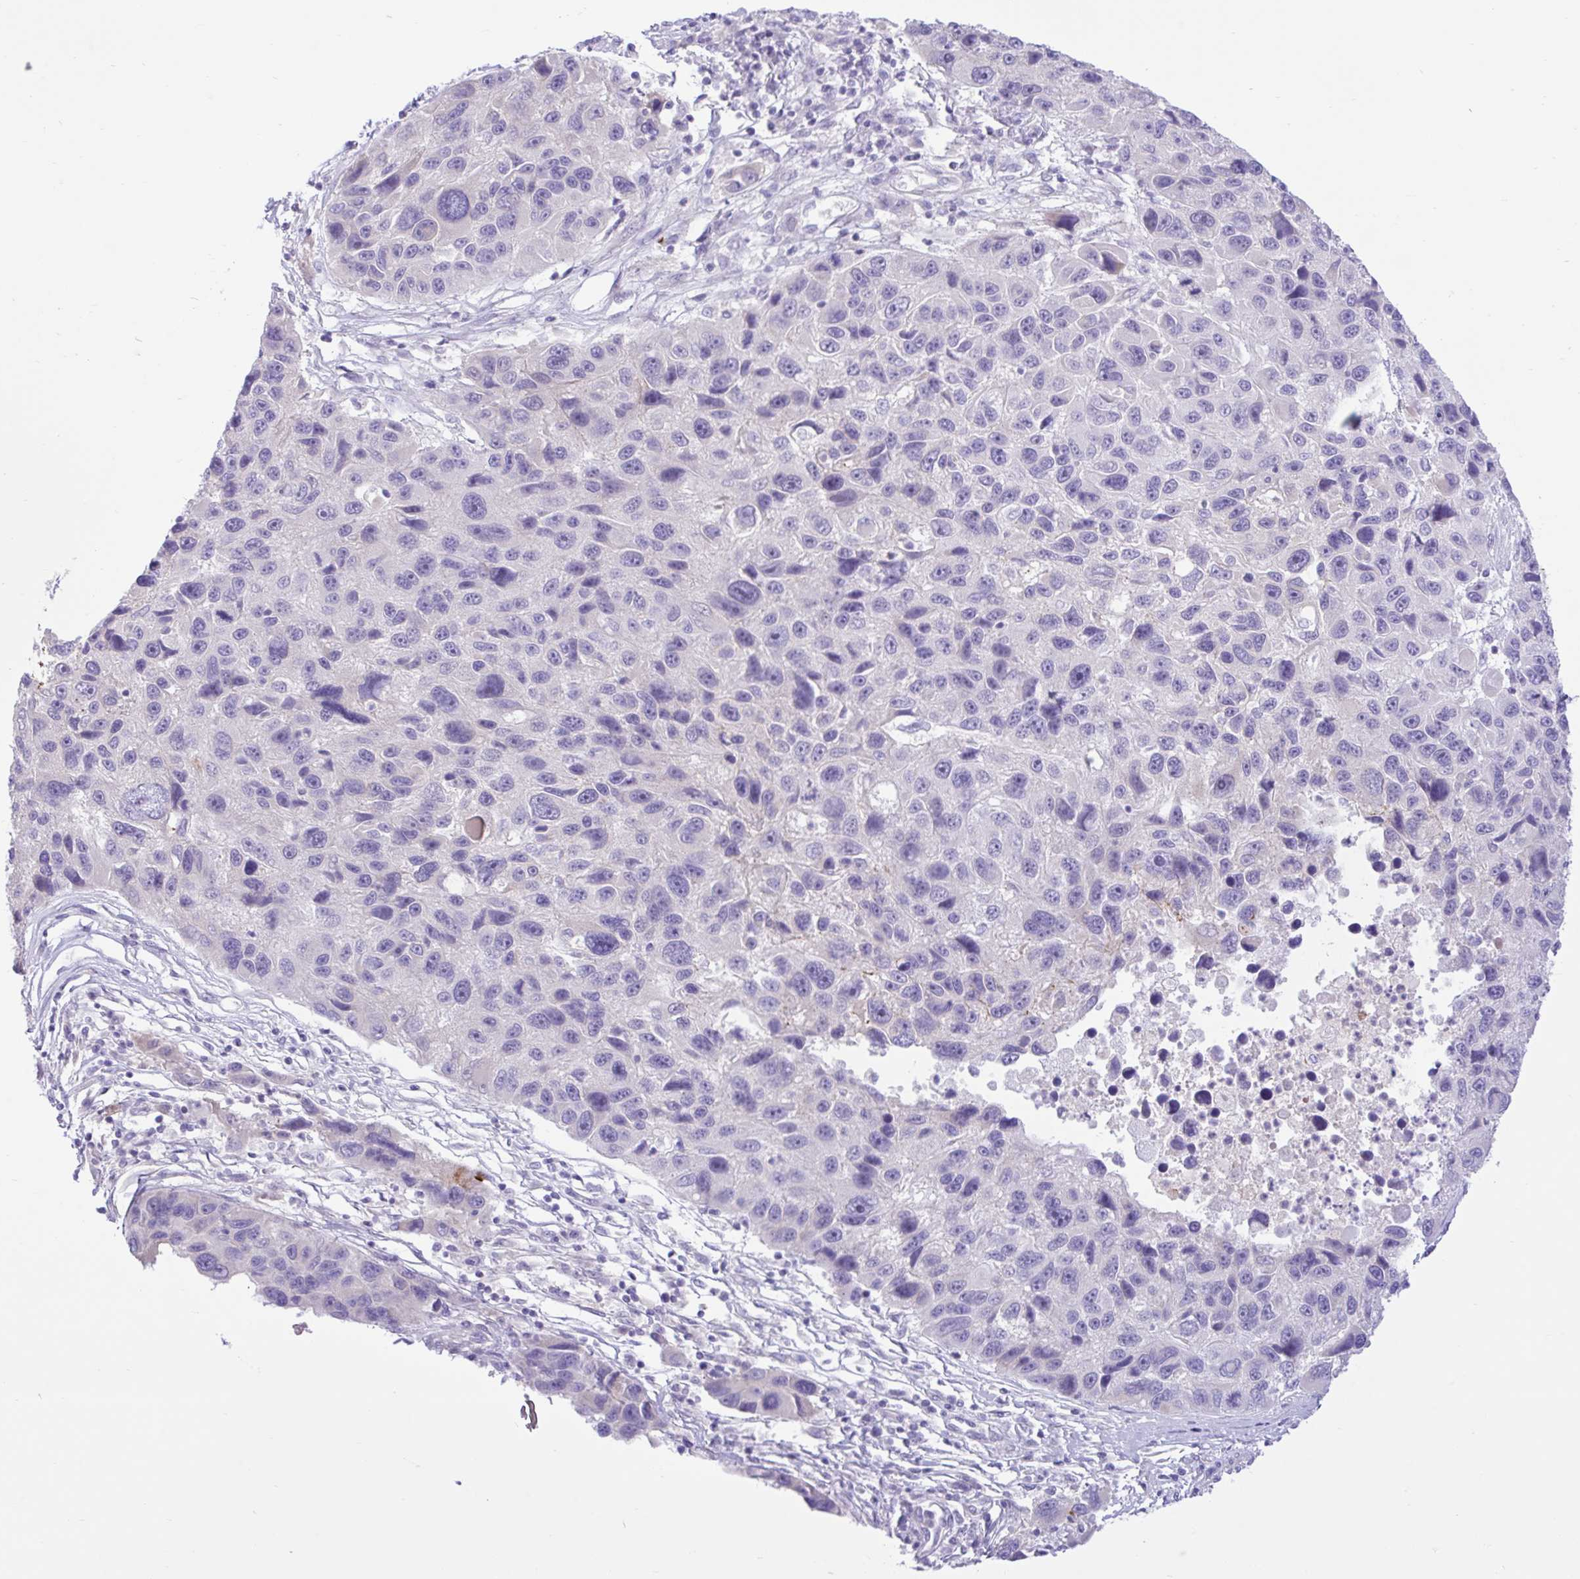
{"staining": {"intensity": "negative", "quantity": "none", "location": "none"}, "tissue": "melanoma", "cell_type": "Tumor cells", "image_type": "cancer", "snomed": [{"axis": "morphology", "description": "Malignant melanoma, NOS"}, {"axis": "topography", "description": "Skin"}], "caption": "A high-resolution image shows immunohistochemistry staining of melanoma, which displays no significant expression in tumor cells.", "gene": "ZNF101", "patient": {"sex": "male", "age": 53}}